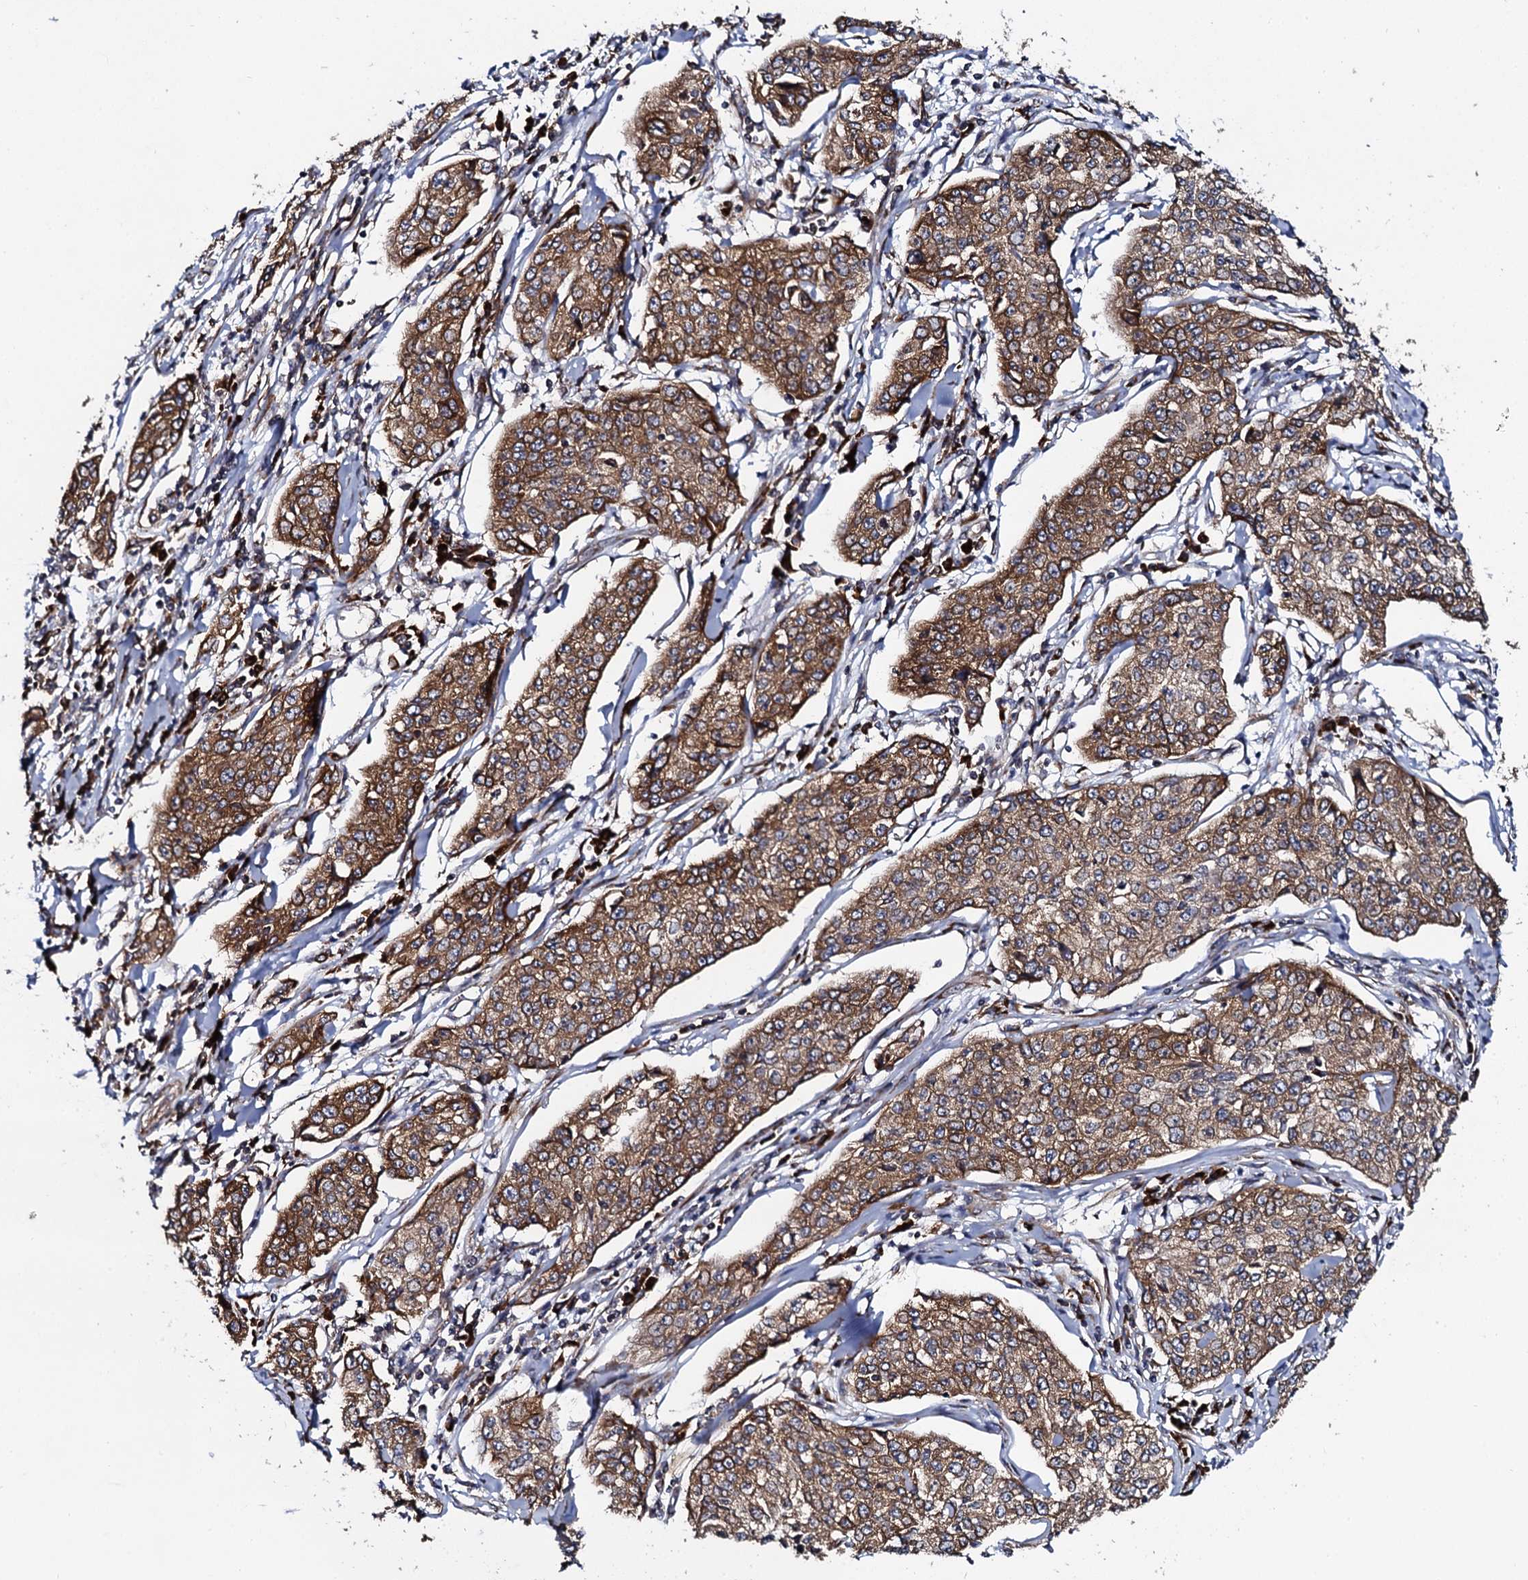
{"staining": {"intensity": "moderate", "quantity": ">75%", "location": "cytoplasmic/membranous"}, "tissue": "cervical cancer", "cell_type": "Tumor cells", "image_type": "cancer", "snomed": [{"axis": "morphology", "description": "Squamous cell carcinoma, NOS"}, {"axis": "topography", "description": "Cervix"}], "caption": "Tumor cells show moderate cytoplasmic/membranous staining in about >75% of cells in squamous cell carcinoma (cervical). The staining was performed using DAB to visualize the protein expression in brown, while the nuclei were stained in blue with hematoxylin (Magnification: 20x).", "gene": "SPTY2D1", "patient": {"sex": "female", "age": 35}}